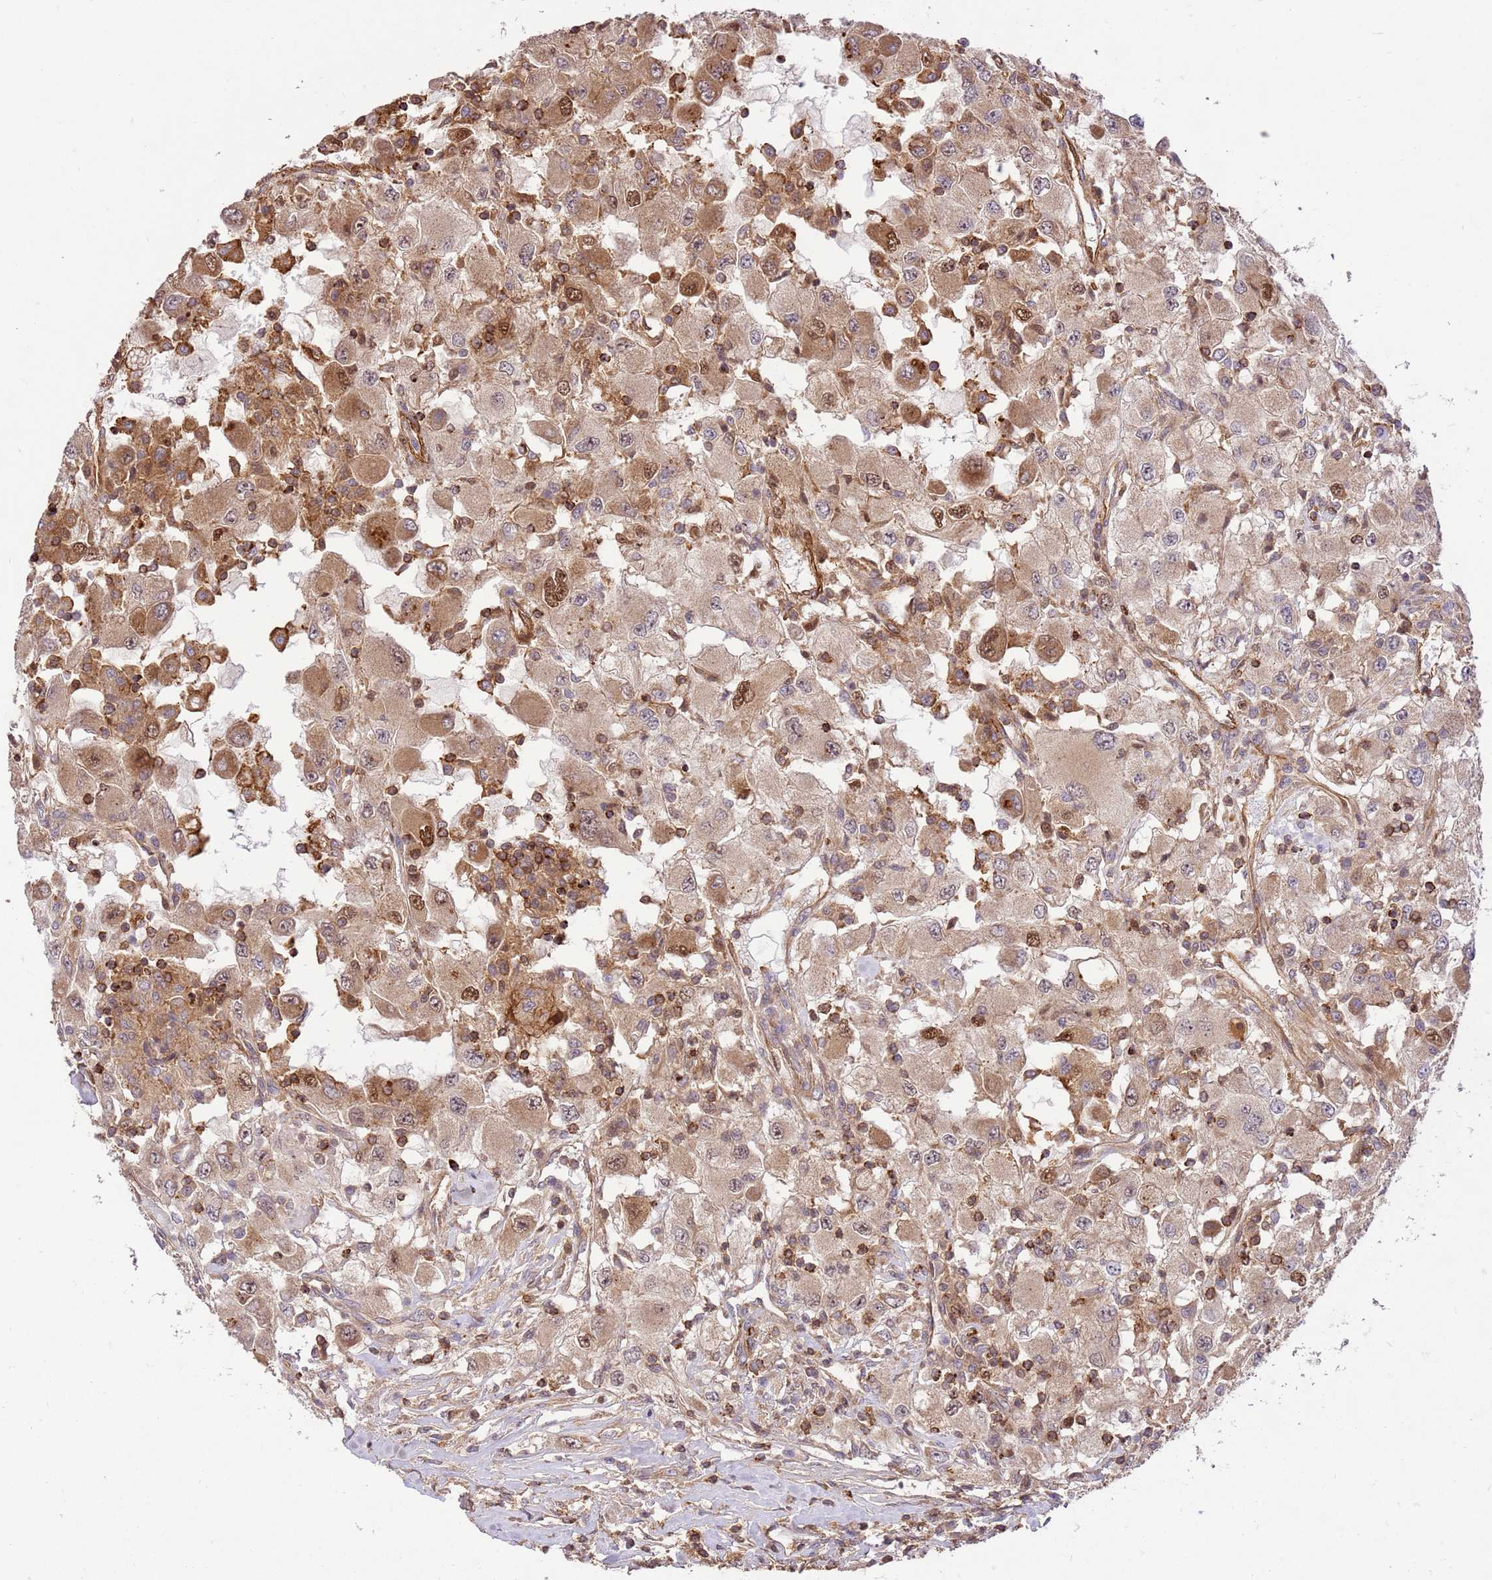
{"staining": {"intensity": "moderate", "quantity": "25%-75%", "location": "cytoplasmic/membranous,nuclear"}, "tissue": "renal cancer", "cell_type": "Tumor cells", "image_type": "cancer", "snomed": [{"axis": "morphology", "description": "Adenocarcinoma, NOS"}, {"axis": "topography", "description": "Kidney"}], "caption": "This is a photomicrograph of IHC staining of renal adenocarcinoma, which shows moderate positivity in the cytoplasmic/membranous and nuclear of tumor cells.", "gene": "KATNAL2", "patient": {"sex": "female", "age": 67}}